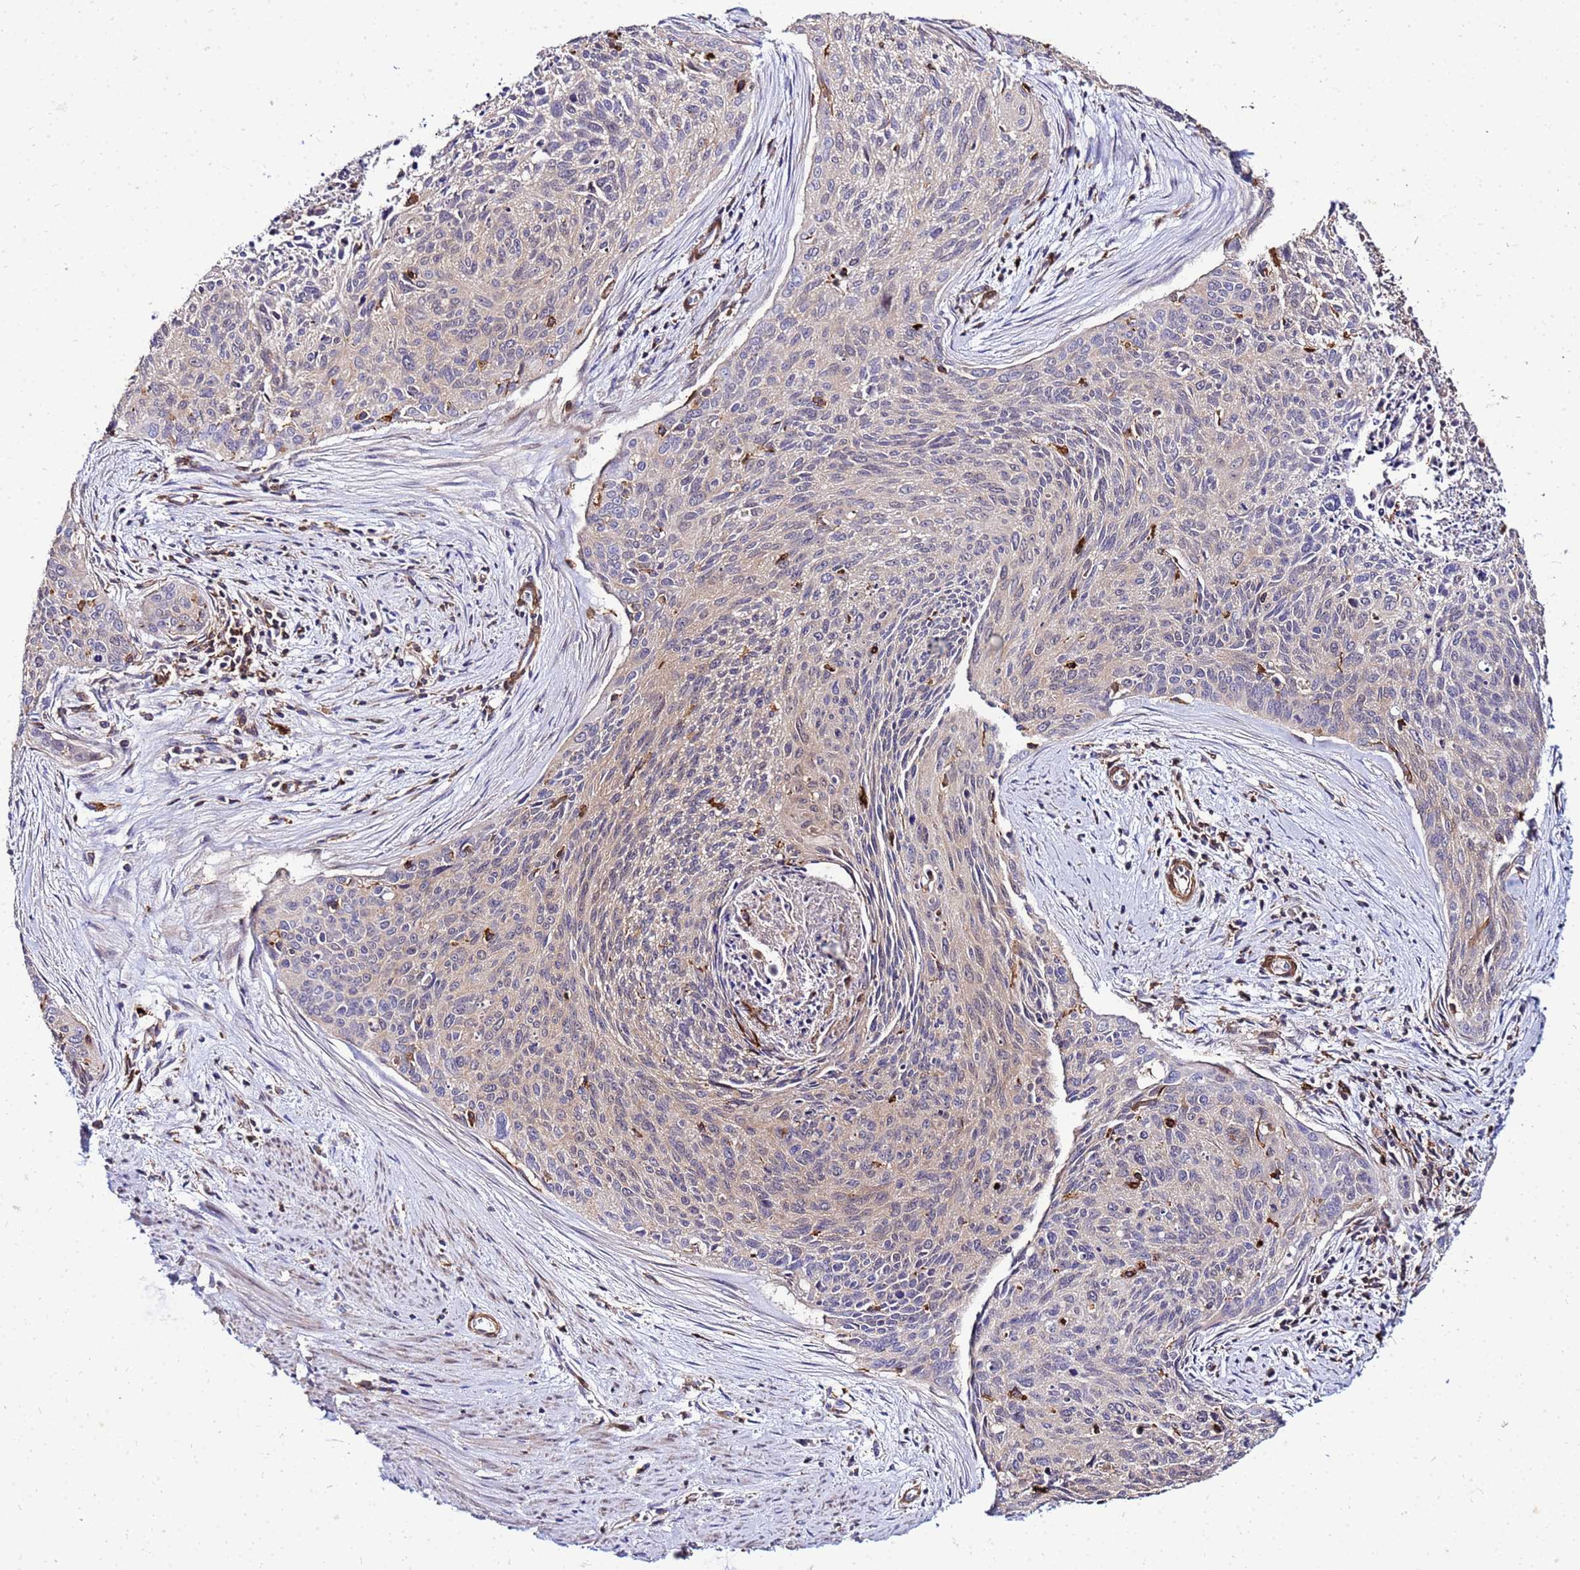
{"staining": {"intensity": "weak", "quantity": "25%-75%", "location": "cytoplasmic/membranous"}, "tissue": "cervical cancer", "cell_type": "Tumor cells", "image_type": "cancer", "snomed": [{"axis": "morphology", "description": "Squamous cell carcinoma, NOS"}, {"axis": "topography", "description": "Cervix"}], "caption": "A low amount of weak cytoplasmic/membranous positivity is seen in approximately 25%-75% of tumor cells in cervical cancer tissue.", "gene": "DBNDD2", "patient": {"sex": "female", "age": 55}}